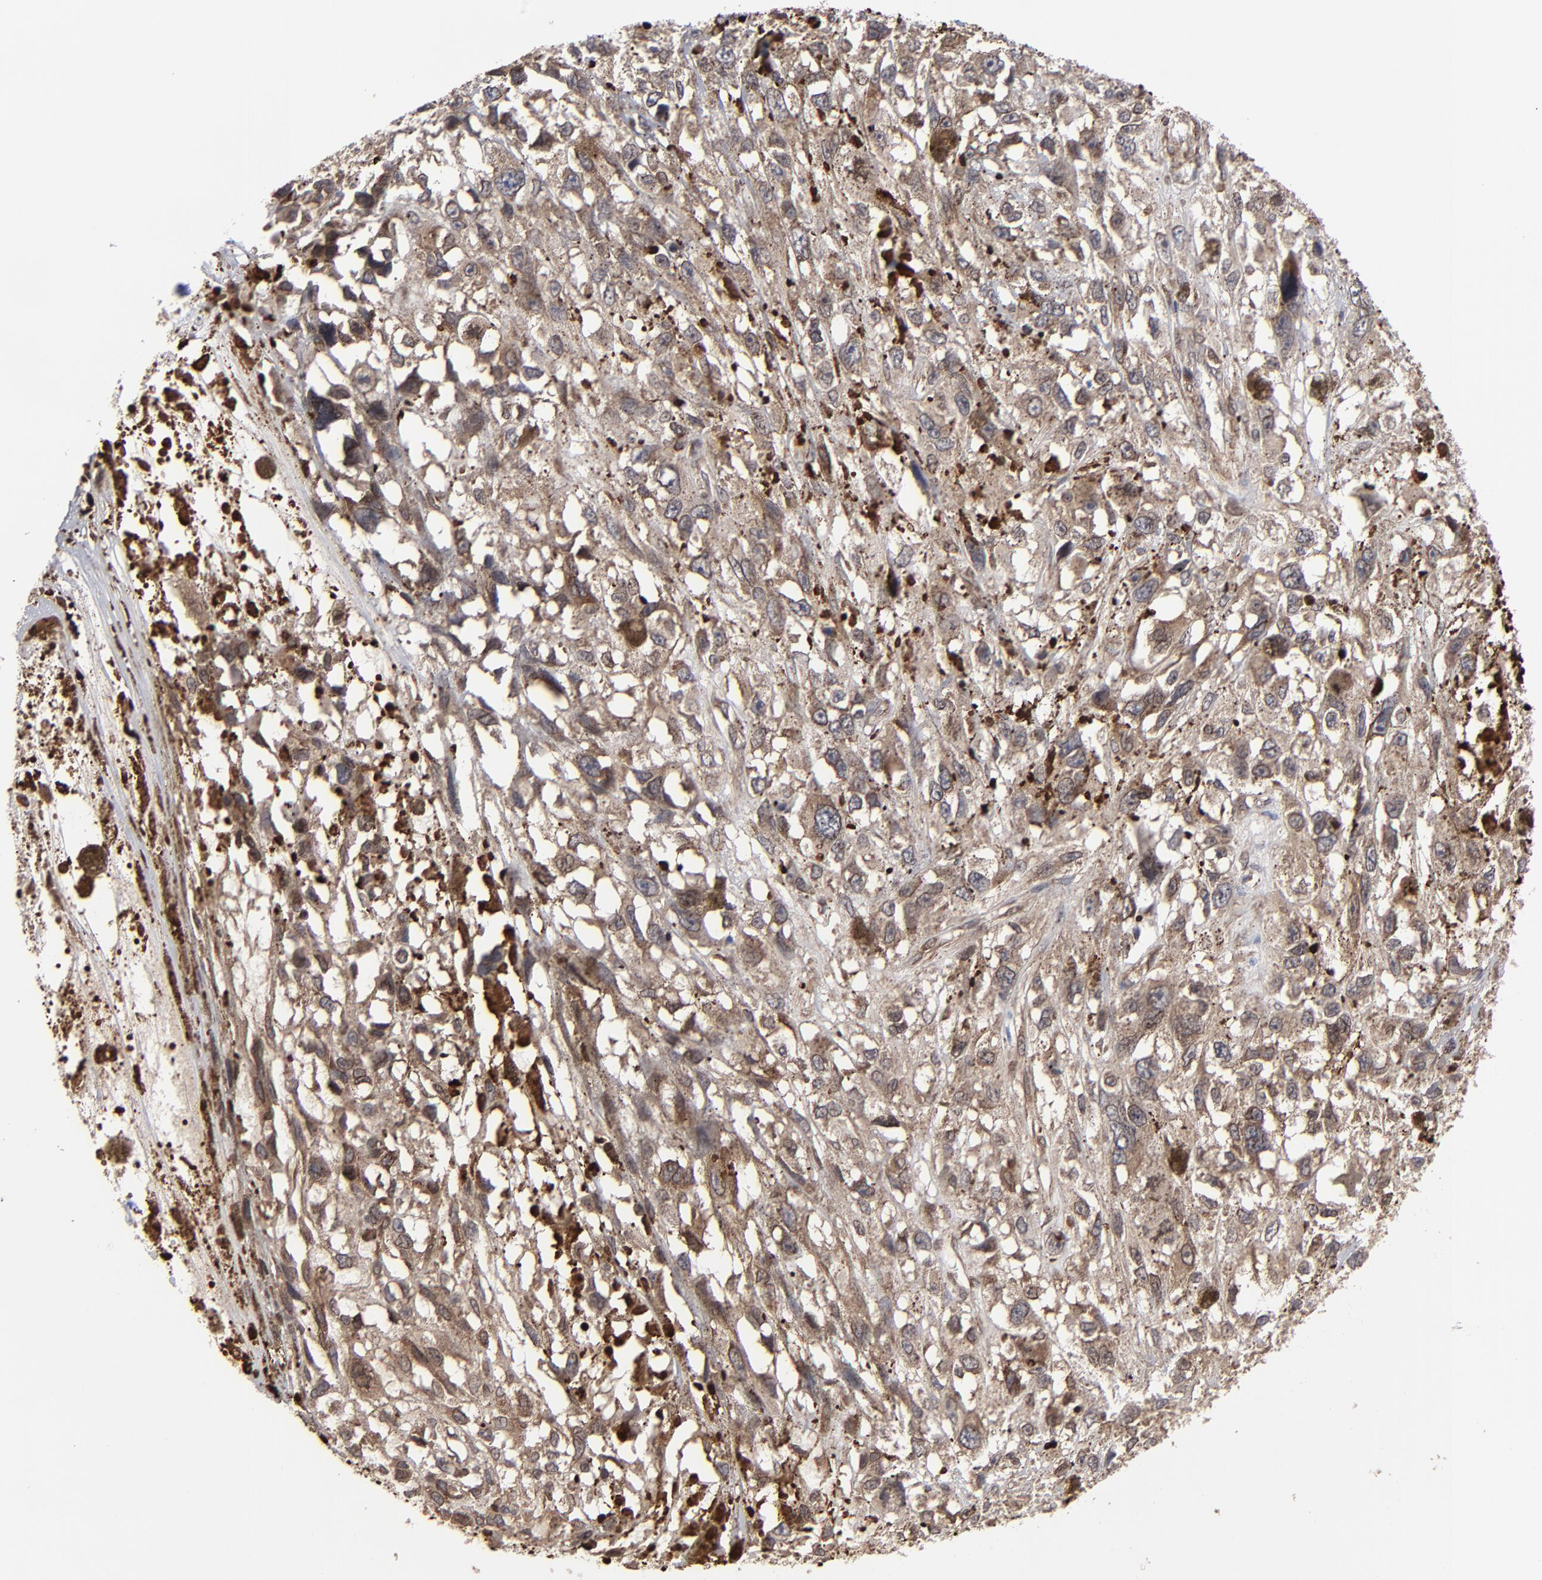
{"staining": {"intensity": "moderate", "quantity": ">75%", "location": "cytoplasmic/membranous"}, "tissue": "melanoma", "cell_type": "Tumor cells", "image_type": "cancer", "snomed": [{"axis": "morphology", "description": "Malignant melanoma, Metastatic site"}, {"axis": "topography", "description": "Lymph node"}], "caption": "High-power microscopy captured an immunohistochemistry (IHC) micrograph of malignant melanoma (metastatic site), revealing moderate cytoplasmic/membranous expression in approximately >75% of tumor cells.", "gene": "KIAA2026", "patient": {"sex": "male", "age": 59}}